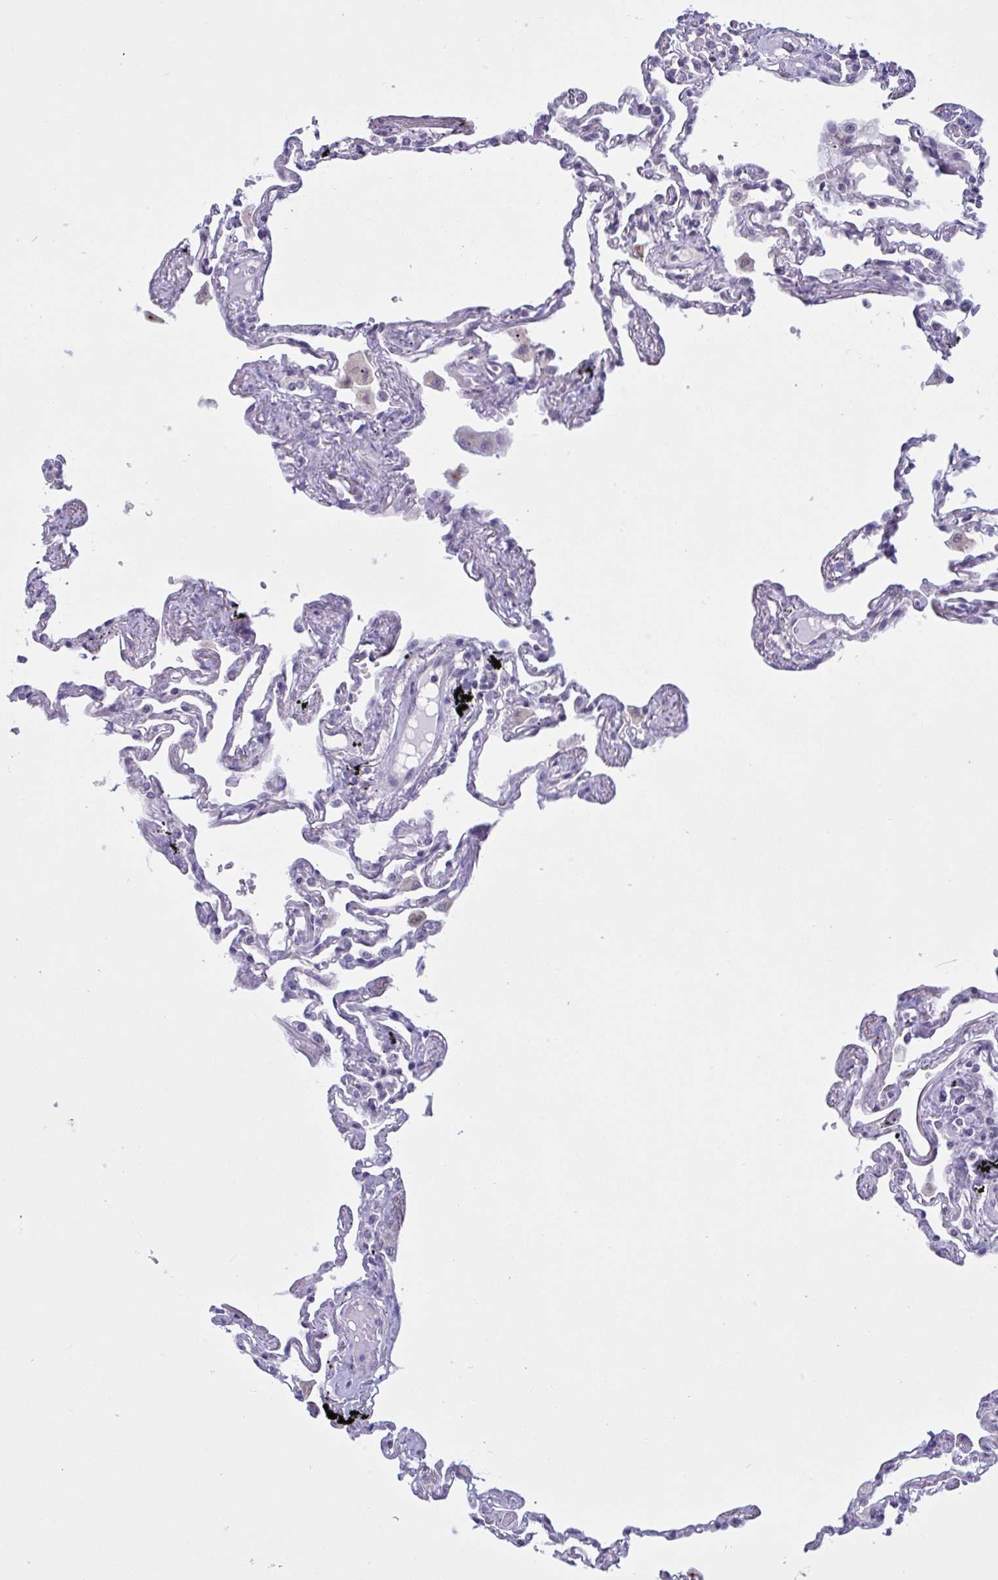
{"staining": {"intensity": "negative", "quantity": "none", "location": "none"}, "tissue": "lung", "cell_type": "Alveolar cells", "image_type": "normal", "snomed": [{"axis": "morphology", "description": "Normal tissue, NOS"}, {"axis": "topography", "description": "Lung"}], "caption": "This is a histopathology image of IHC staining of normal lung, which shows no staining in alveolar cells. (Brightfield microscopy of DAB (3,3'-diaminobenzidine) immunohistochemistry at high magnification).", "gene": "DOCK11", "patient": {"sex": "female", "age": 67}}